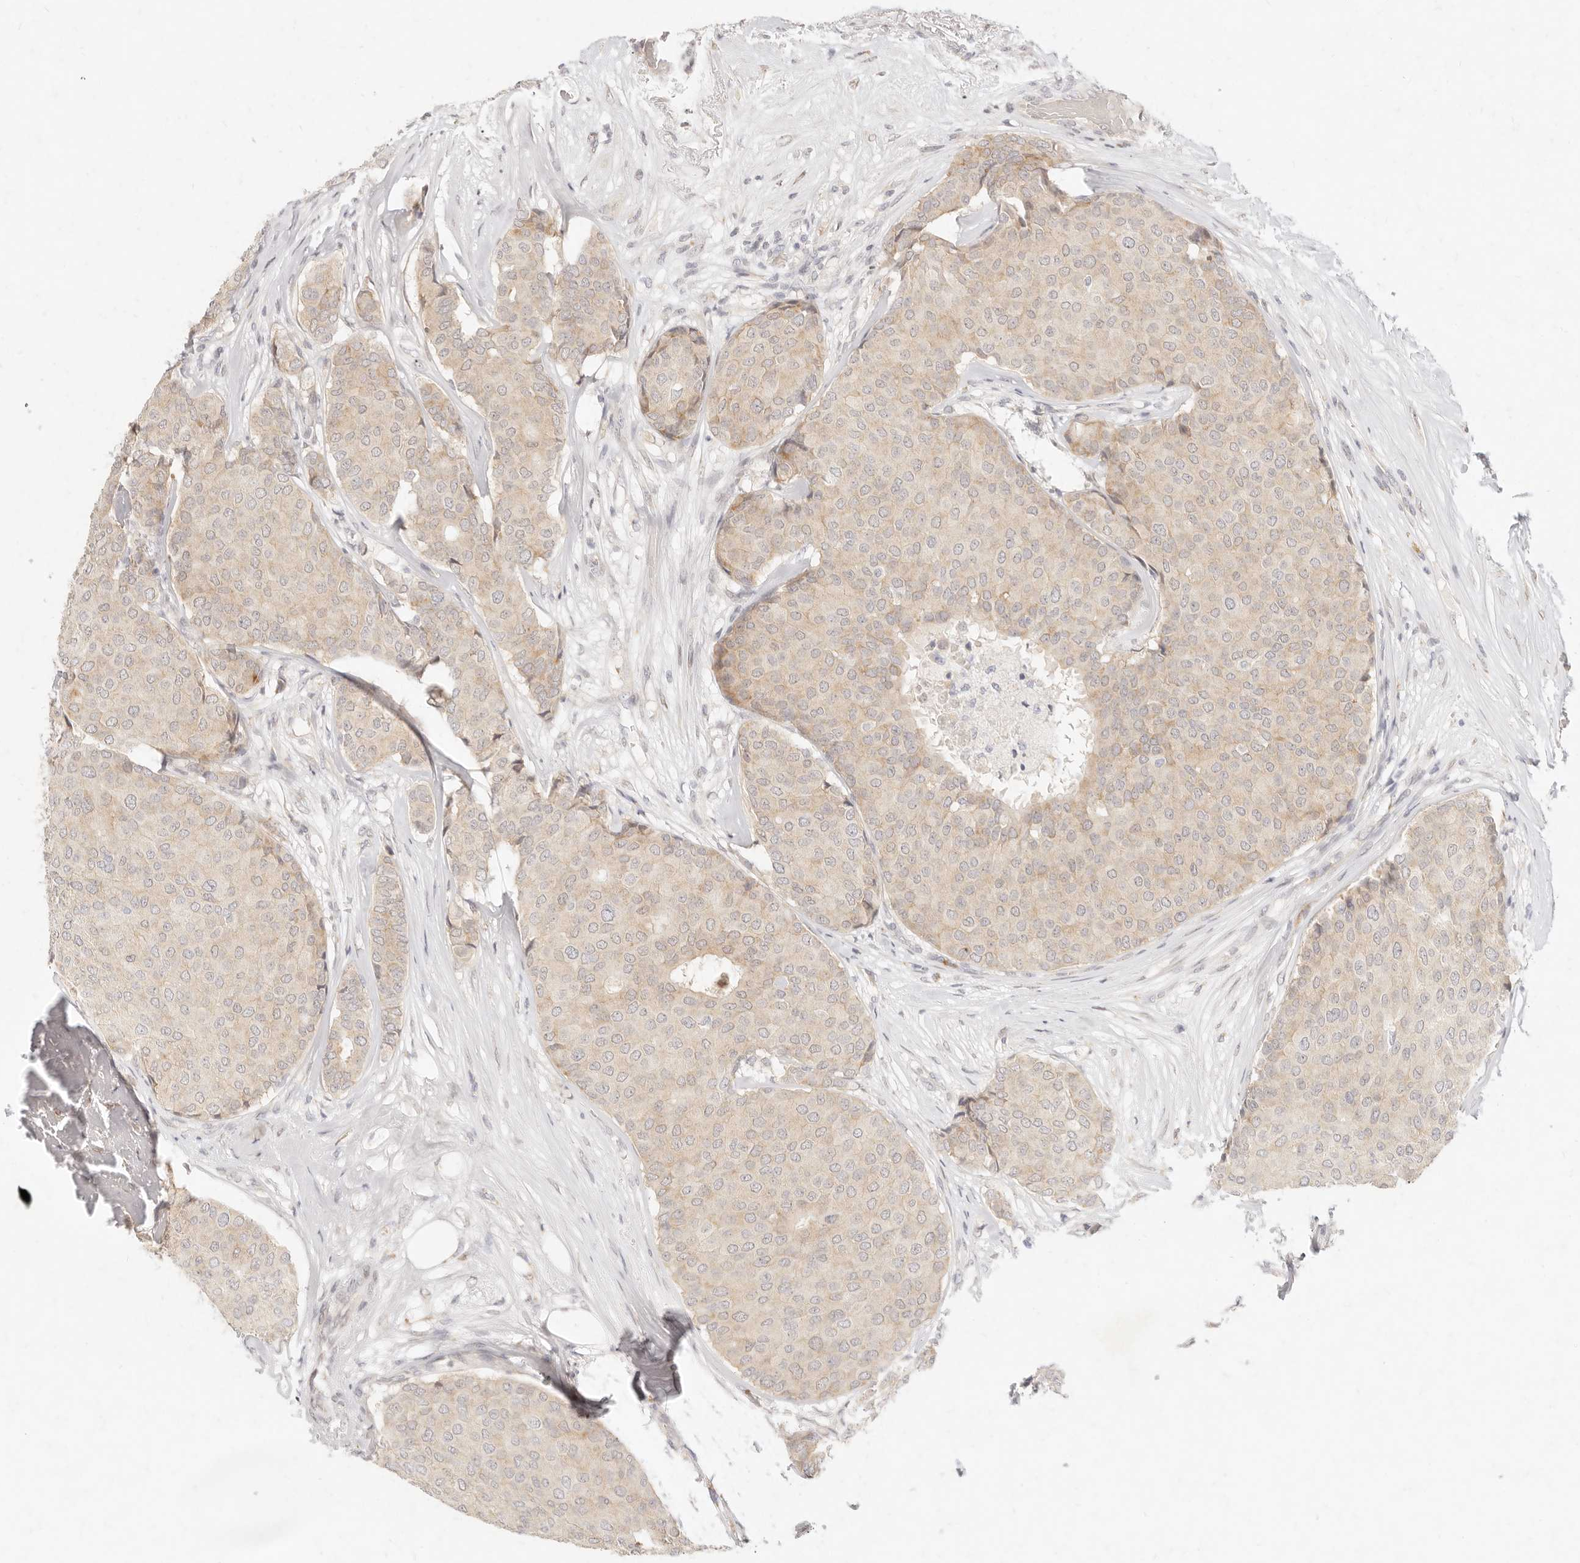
{"staining": {"intensity": "weak", "quantity": ">75%", "location": "cytoplasmic/membranous"}, "tissue": "breast cancer", "cell_type": "Tumor cells", "image_type": "cancer", "snomed": [{"axis": "morphology", "description": "Duct carcinoma"}, {"axis": "topography", "description": "Breast"}], "caption": "Breast cancer stained for a protein reveals weak cytoplasmic/membranous positivity in tumor cells.", "gene": "ASCL3", "patient": {"sex": "female", "age": 75}}